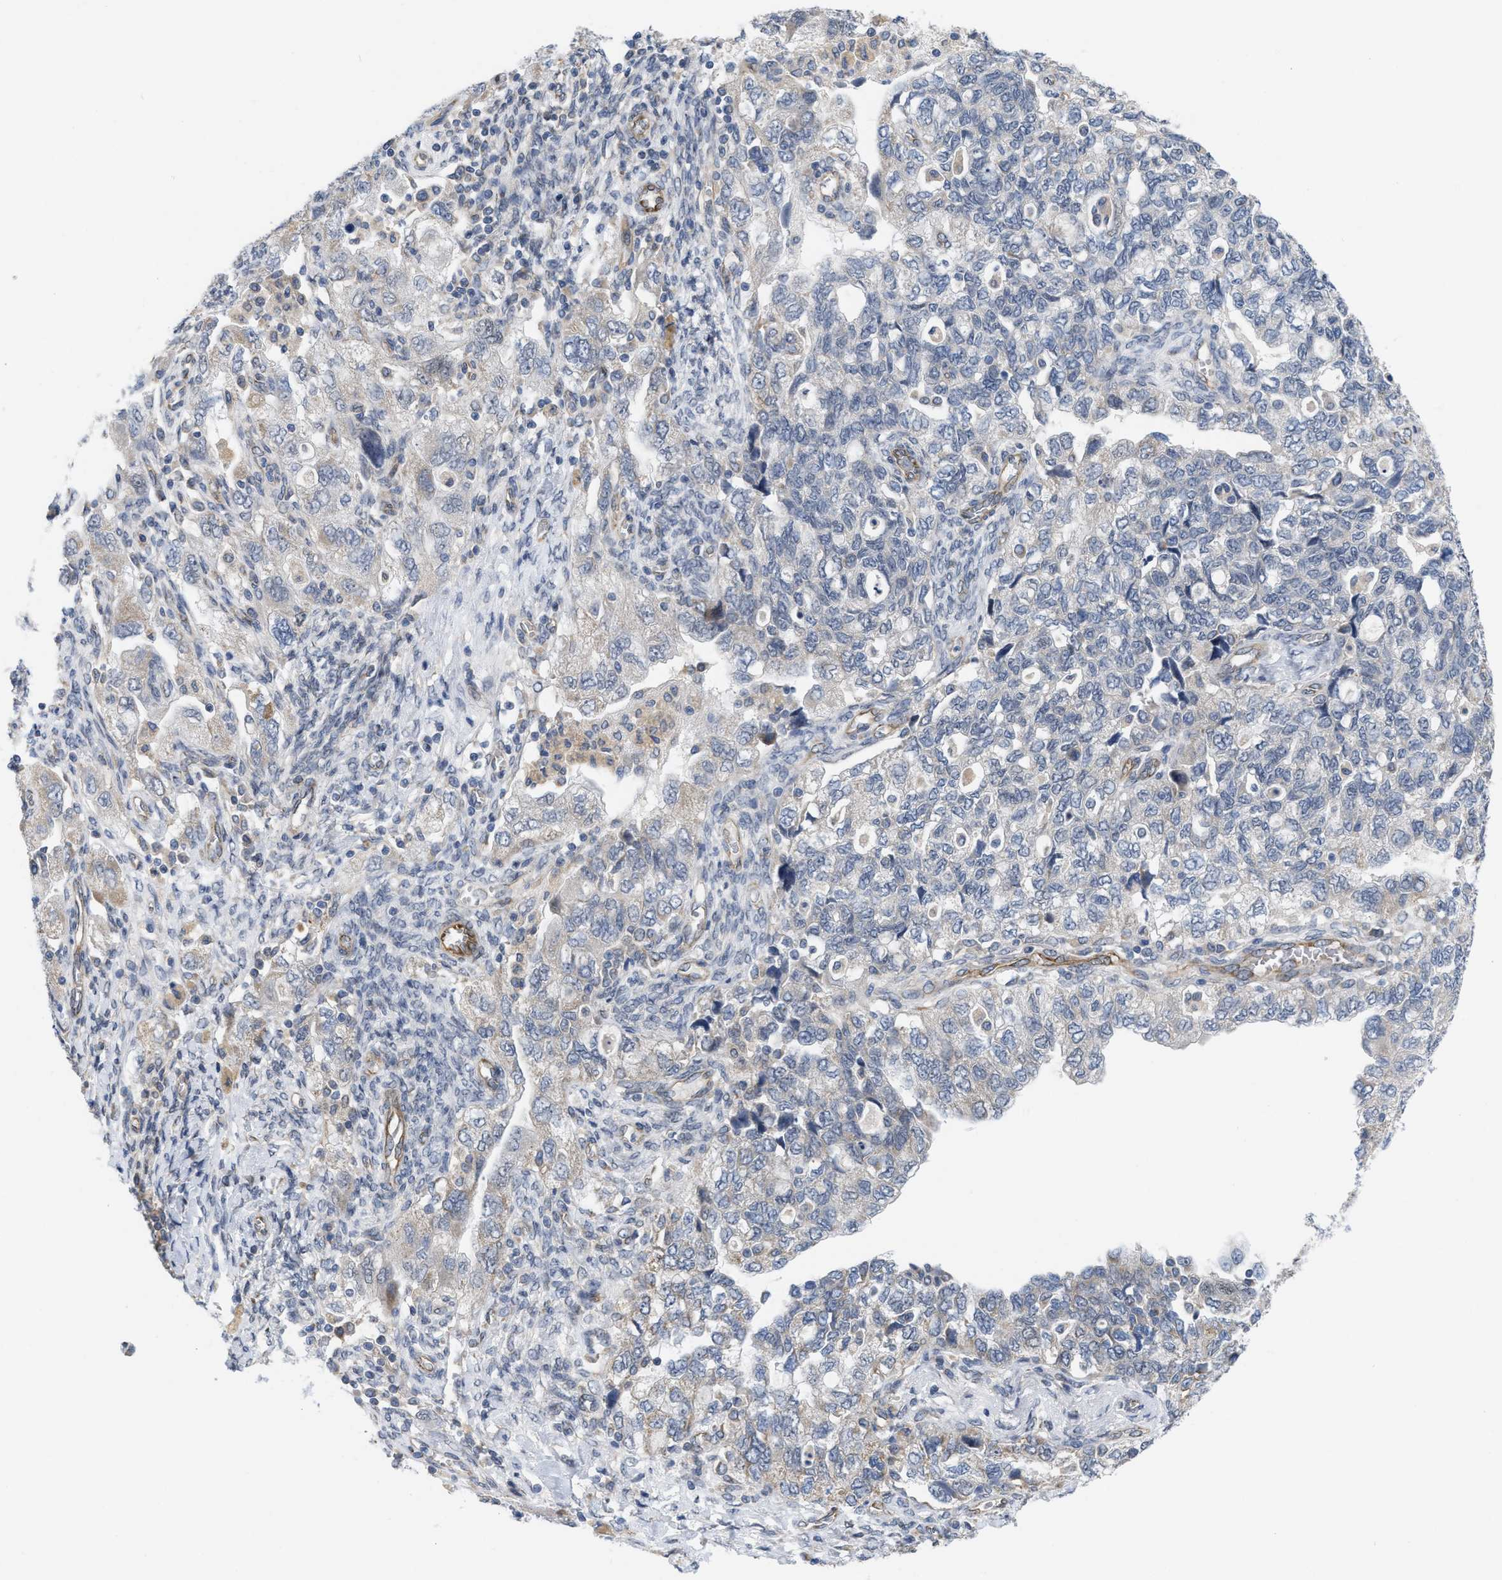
{"staining": {"intensity": "negative", "quantity": "none", "location": "none"}, "tissue": "ovarian cancer", "cell_type": "Tumor cells", "image_type": "cancer", "snomed": [{"axis": "morphology", "description": "Carcinoma, NOS"}, {"axis": "morphology", "description": "Cystadenocarcinoma, serous, NOS"}, {"axis": "topography", "description": "Ovary"}], "caption": "A photomicrograph of human carcinoma (ovarian) is negative for staining in tumor cells.", "gene": "EOGT", "patient": {"sex": "female", "age": 69}}